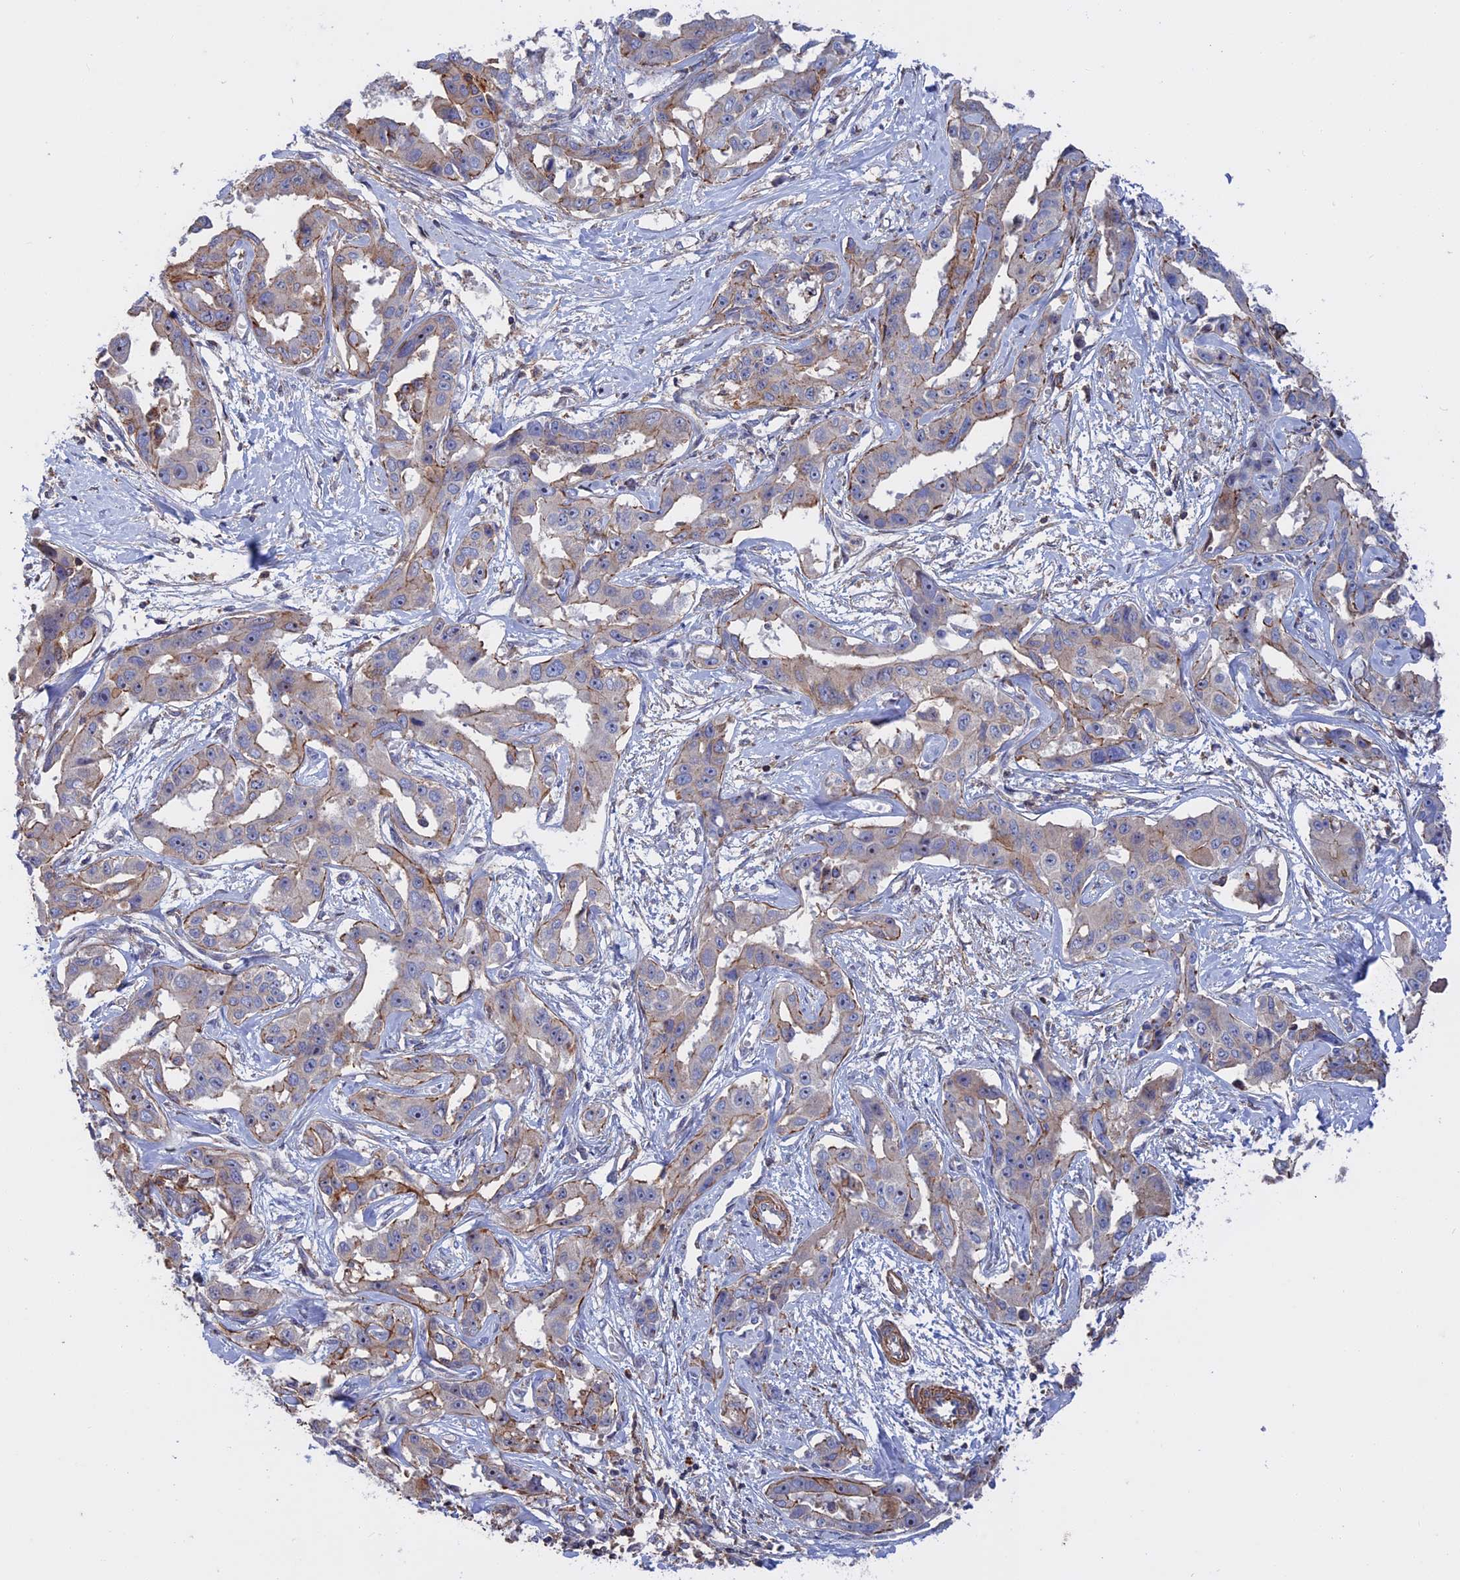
{"staining": {"intensity": "weak", "quantity": "<25%", "location": "cytoplasmic/membranous"}, "tissue": "liver cancer", "cell_type": "Tumor cells", "image_type": "cancer", "snomed": [{"axis": "morphology", "description": "Cholangiocarcinoma"}, {"axis": "topography", "description": "Liver"}], "caption": "Immunohistochemistry photomicrograph of neoplastic tissue: human liver cancer stained with DAB reveals no significant protein expression in tumor cells.", "gene": "LYPD5", "patient": {"sex": "male", "age": 59}}